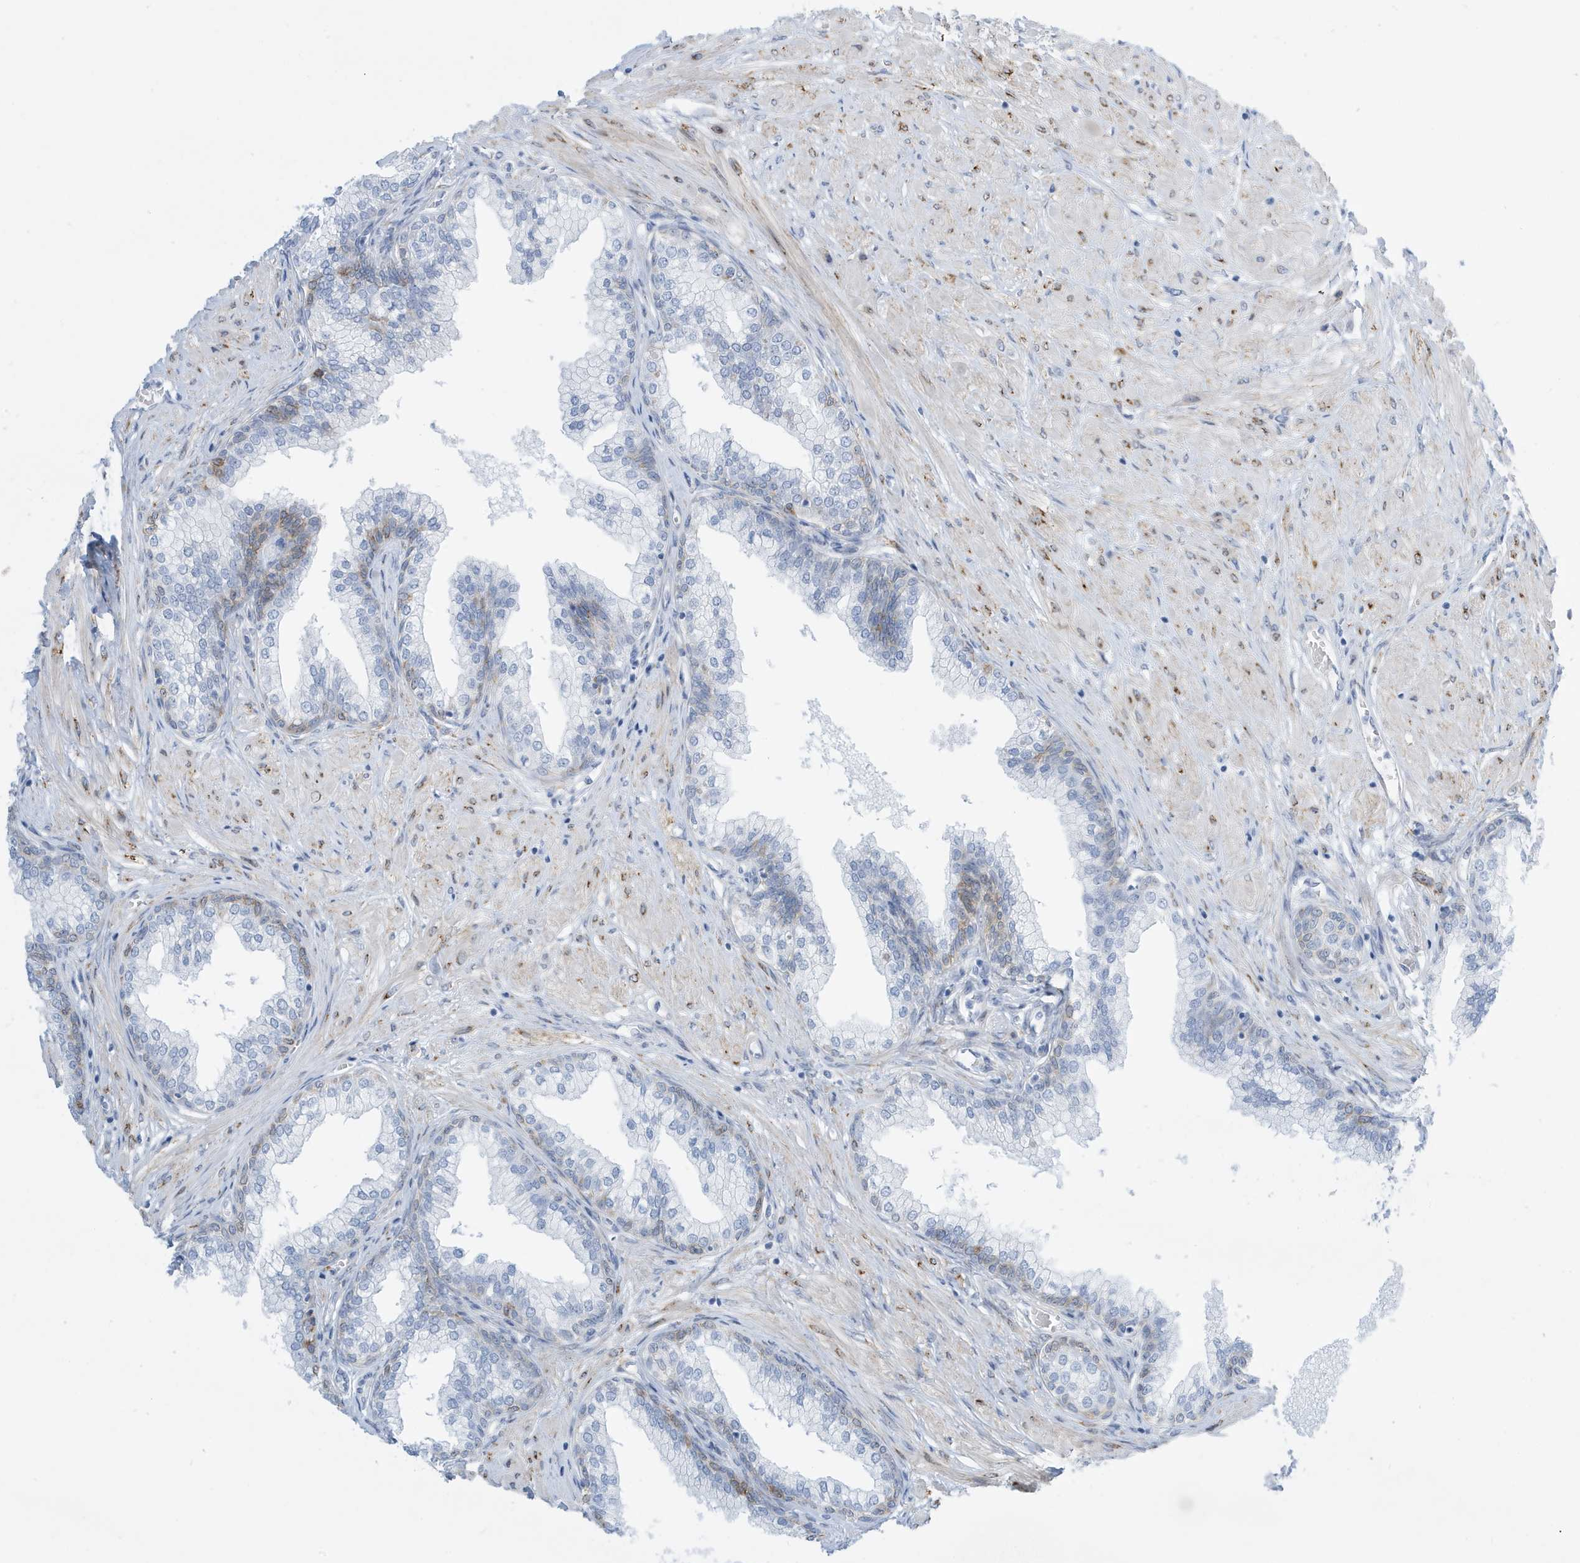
{"staining": {"intensity": "moderate", "quantity": "<25%", "location": "cytoplasmic/membranous"}, "tissue": "prostate", "cell_type": "Glandular cells", "image_type": "normal", "snomed": [{"axis": "morphology", "description": "Normal tissue, NOS"}, {"axis": "morphology", "description": "Urothelial carcinoma, Low grade"}, {"axis": "topography", "description": "Urinary bladder"}, {"axis": "topography", "description": "Prostate"}], "caption": "Moderate cytoplasmic/membranous staining is identified in about <25% of glandular cells in benign prostate.", "gene": "SEMA3F", "patient": {"sex": "male", "age": 60}}